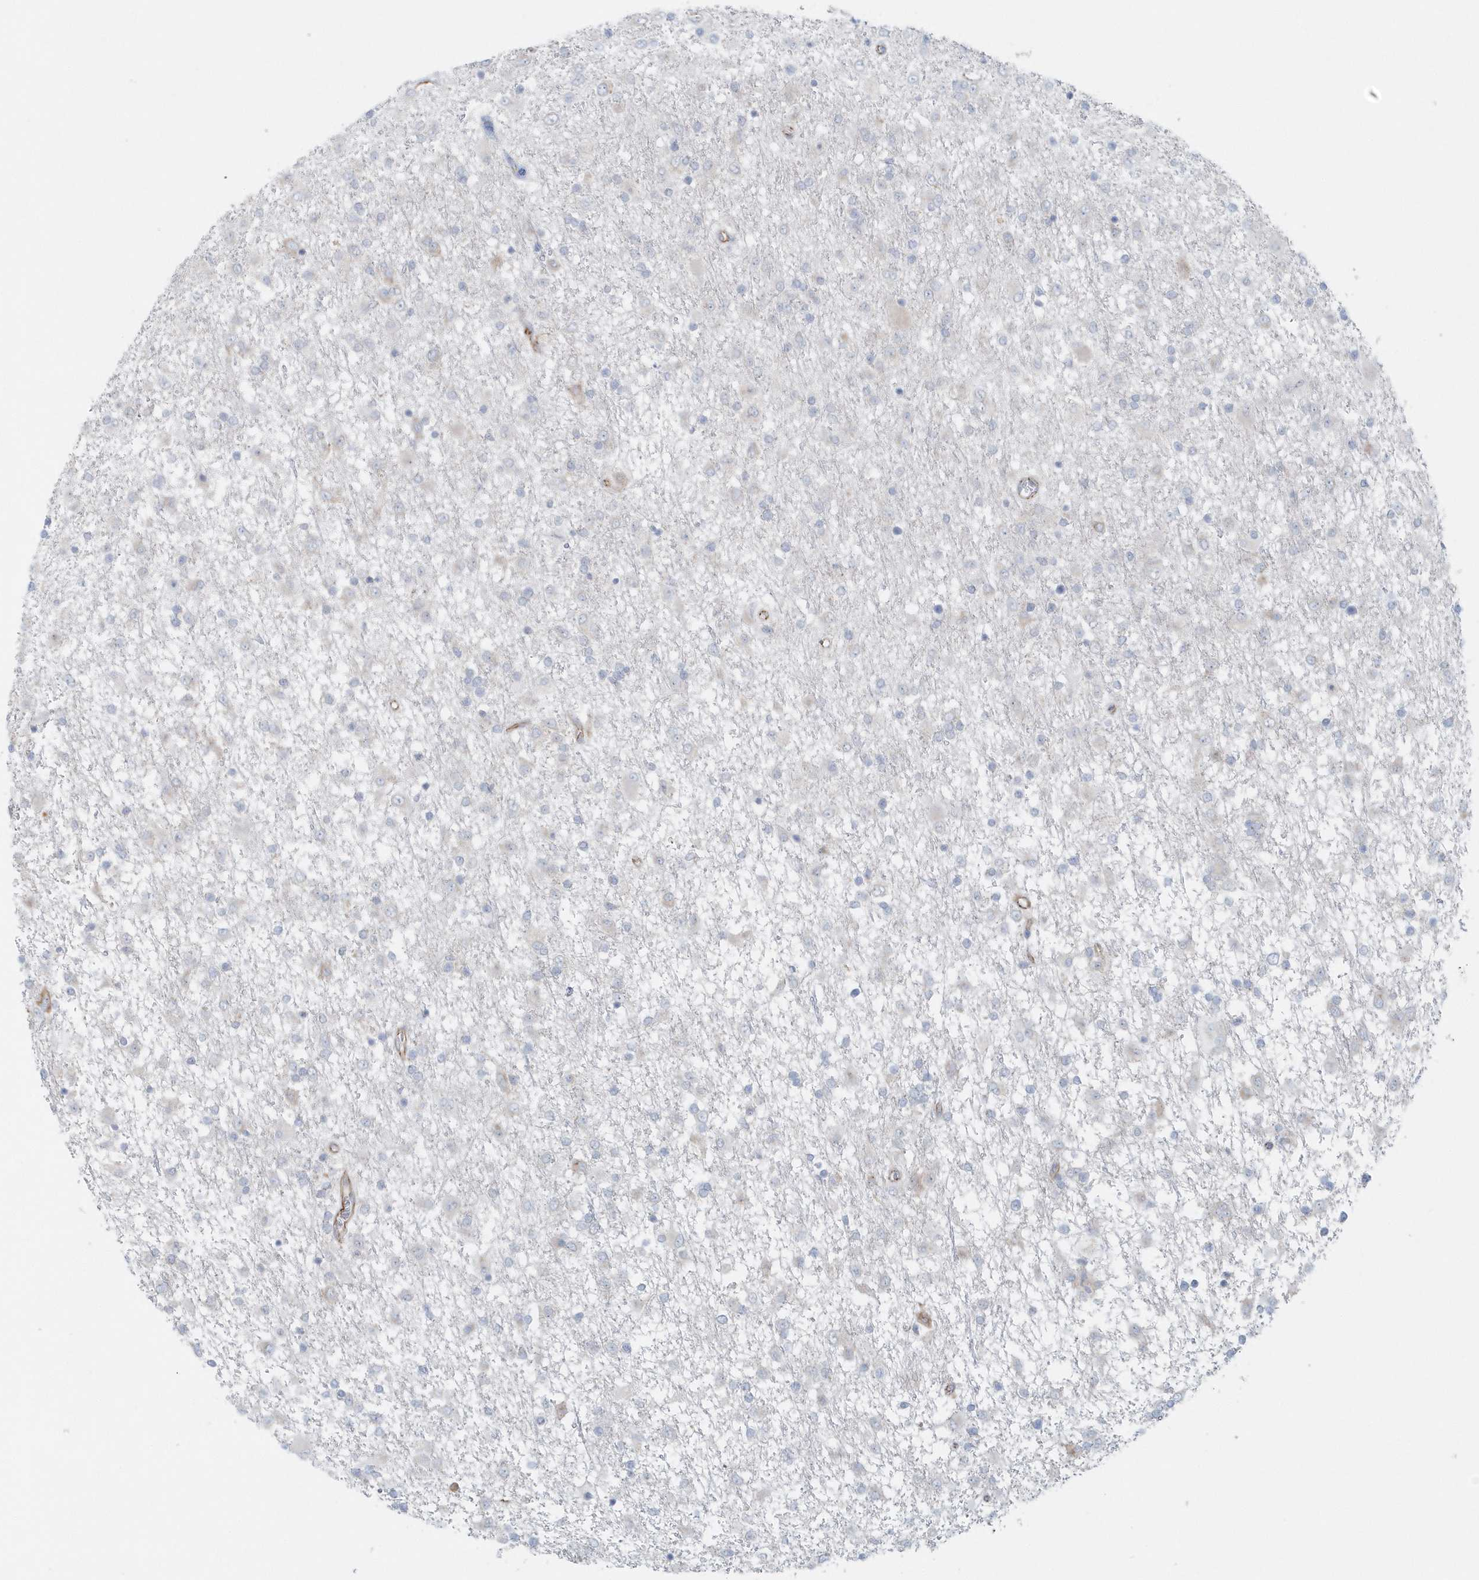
{"staining": {"intensity": "negative", "quantity": "none", "location": "none"}, "tissue": "glioma", "cell_type": "Tumor cells", "image_type": "cancer", "snomed": [{"axis": "morphology", "description": "Glioma, malignant, Low grade"}, {"axis": "topography", "description": "Brain"}], "caption": "Immunohistochemistry (IHC) histopathology image of human glioma stained for a protein (brown), which shows no staining in tumor cells. The staining was performed using DAB (3,3'-diaminobenzidine) to visualize the protein expression in brown, while the nuclei were stained in blue with hematoxylin (Magnification: 20x).", "gene": "GPR152", "patient": {"sex": "male", "age": 65}}